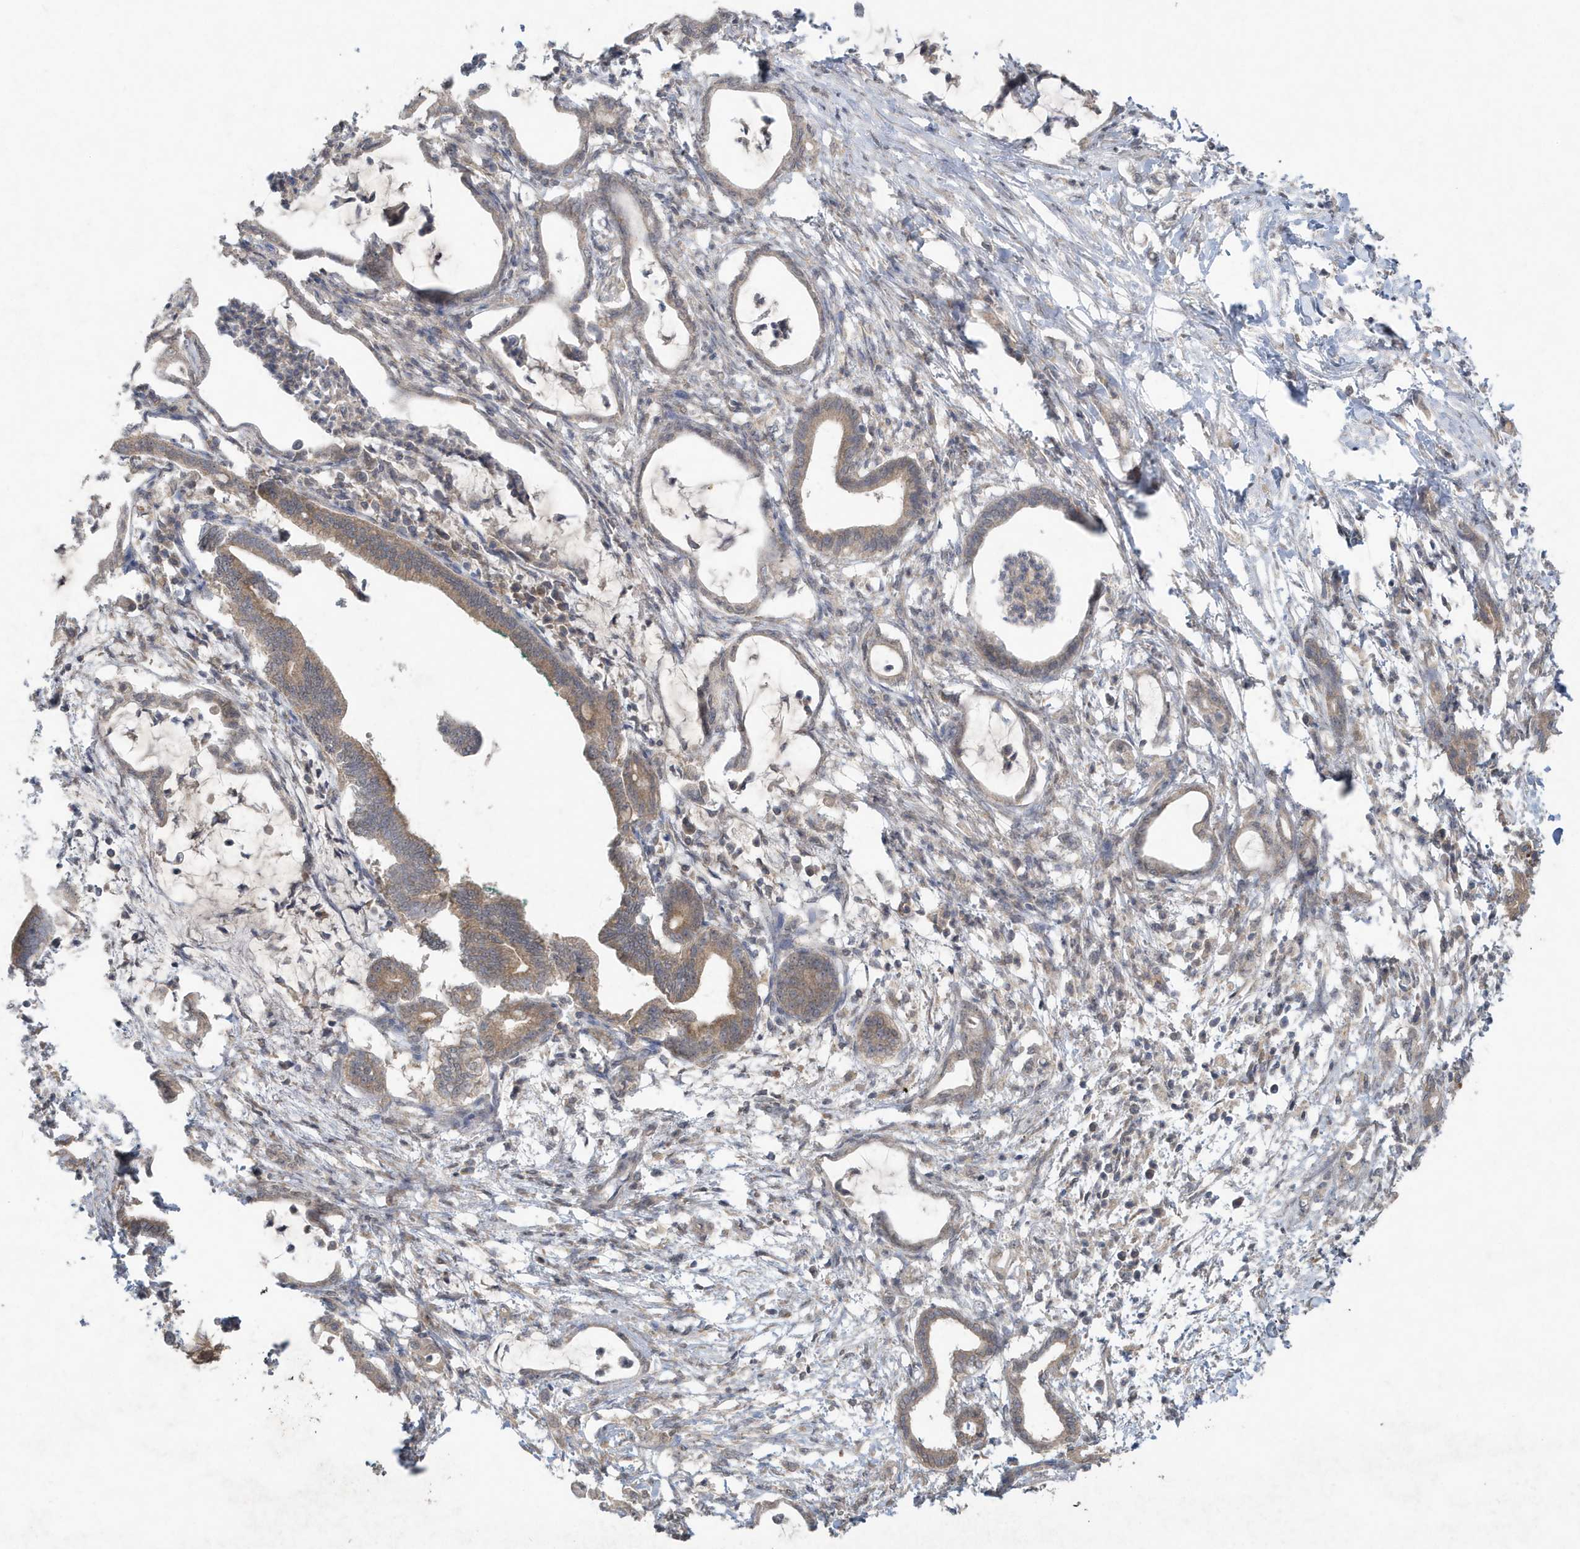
{"staining": {"intensity": "moderate", "quantity": ">75%", "location": "cytoplasmic/membranous"}, "tissue": "pancreatic cancer", "cell_type": "Tumor cells", "image_type": "cancer", "snomed": [{"axis": "morphology", "description": "Adenocarcinoma, NOS"}, {"axis": "topography", "description": "Pancreas"}], "caption": "A micrograph of human pancreatic cancer (adenocarcinoma) stained for a protein exhibits moderate cytoplasmic/membranous brown staining in tumor cells.", "gene": "C1RL", "patient": {"sex": "female", "age": 55}}